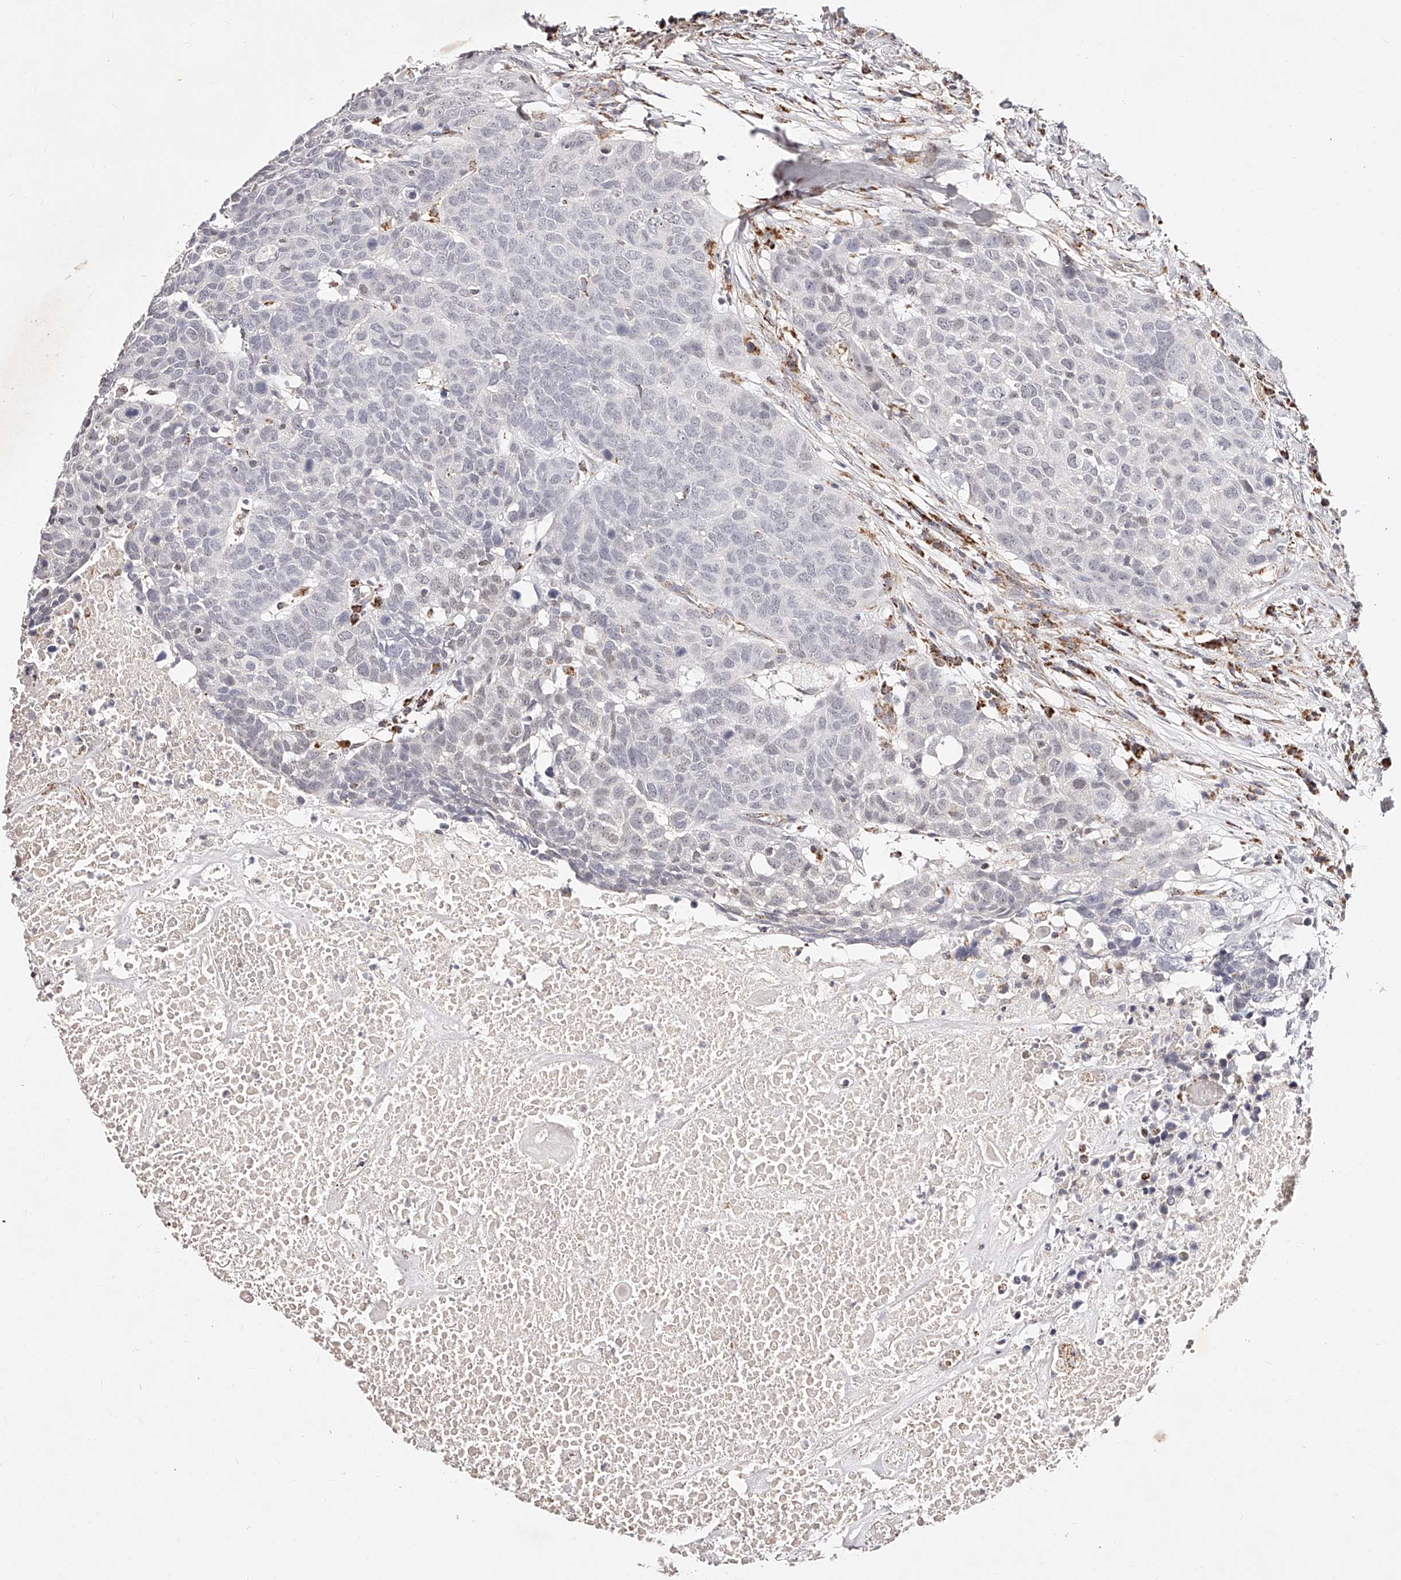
{"staining": {"intensity": "negative", "quantity": "none", "location": "none"}, "tissue": "head and neck cancer", "cell_type": "Tumor cells", "image_type": "cancer", "snomed": [{"axis": "morphology", "description": "Squamous cell carcinoma, NOS"}, {"axis": "topography", "description": "Head-Neck"}], "caption": "Histopathology image shows no protein expression in tumor cells of squamous cell carcinoma (head and neck) tissue.", "gene": "NDUFV3", "patient": {"sex": "male", "age": 66}}